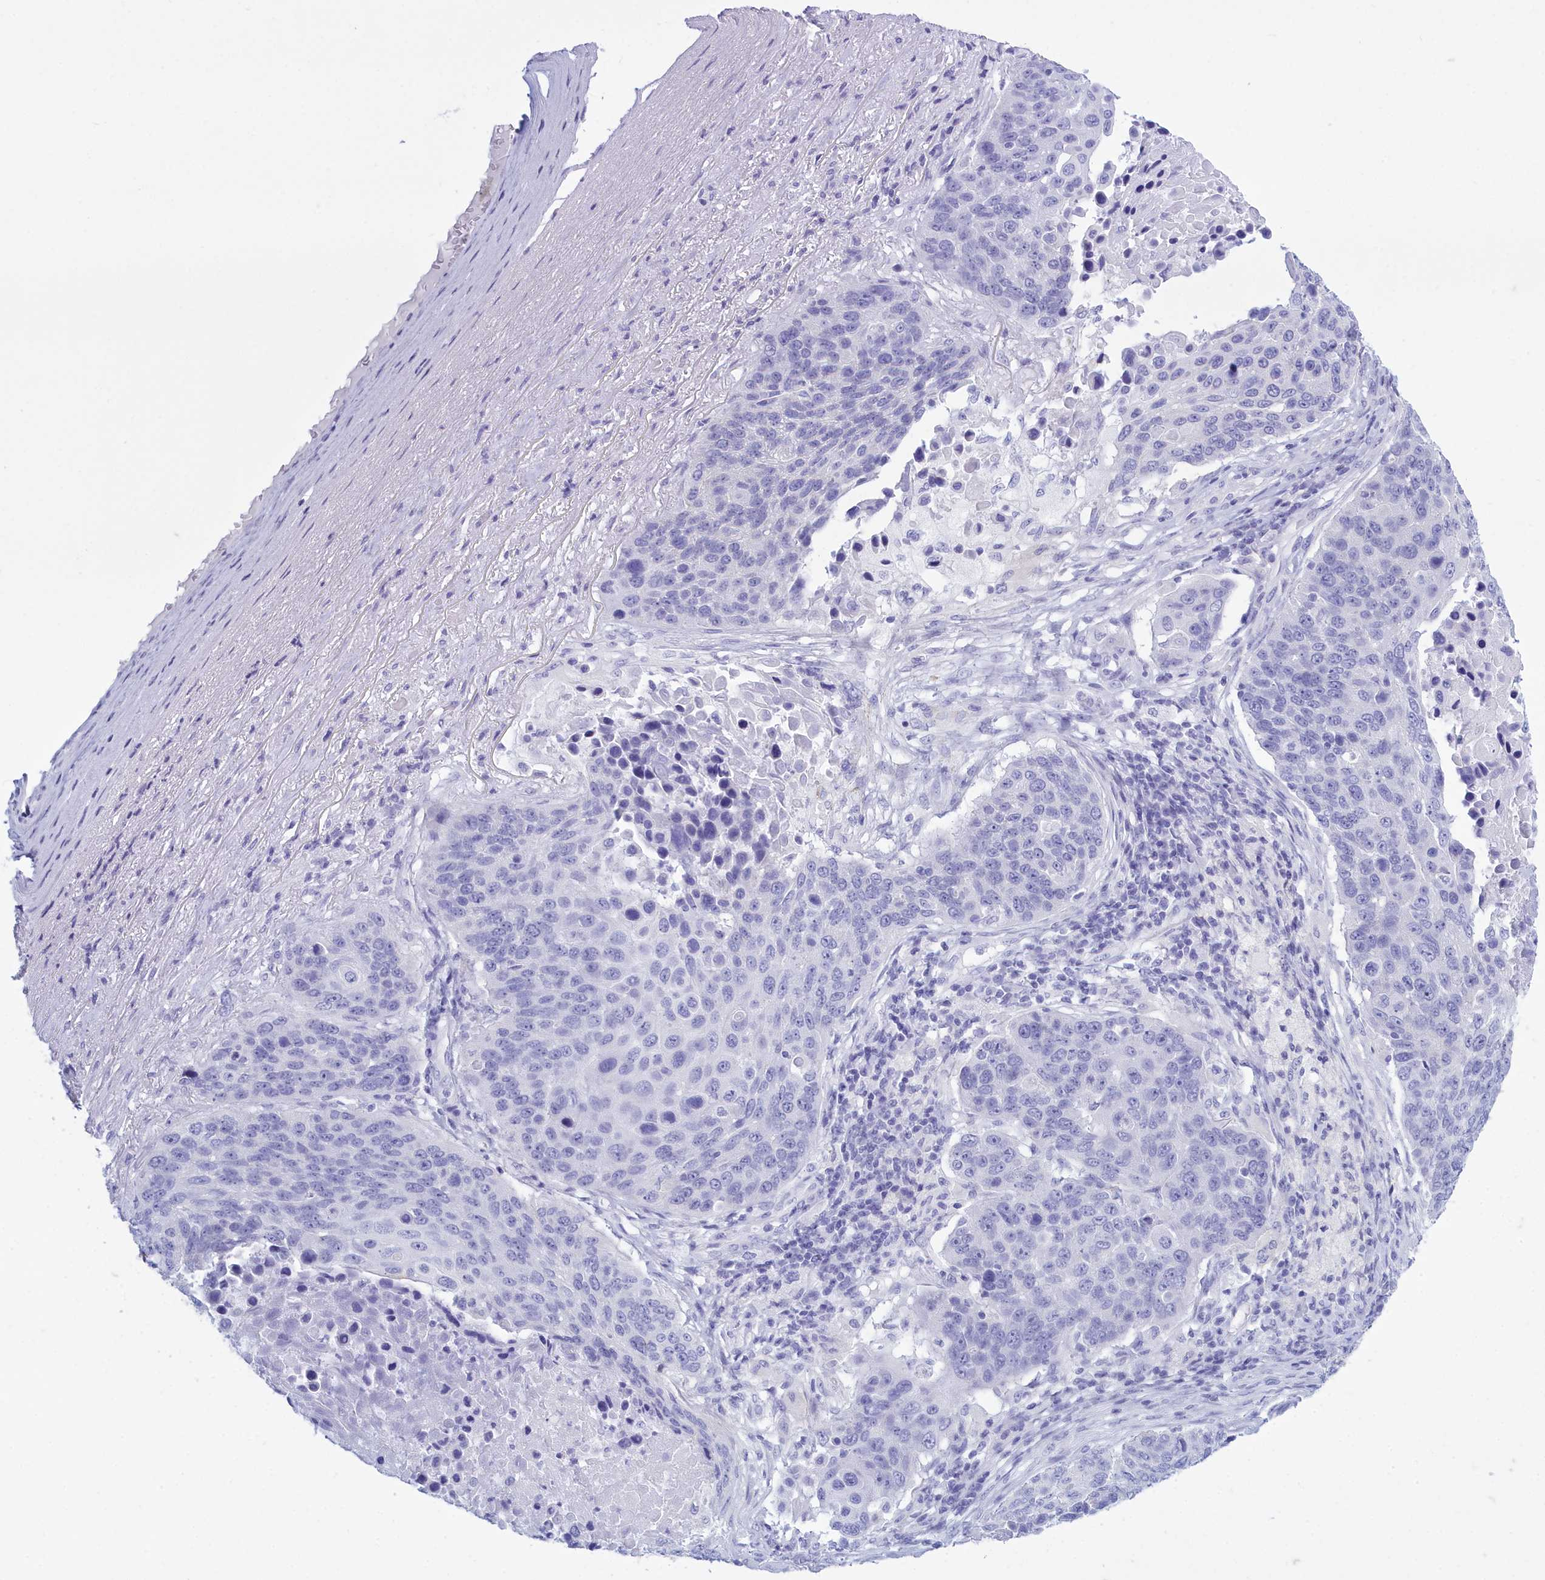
{"staining": {"intensity": "negative", "quantity": "none", "location": "none"}, "tissue": "lung cancer", "cell_type": "Tumor cells", "image_type": "cancer", "snomed": [{"axis": "morphology", "description": "Normal tissue, NOS"}, {"axis": "morphology", "description": "Squamous cell carcinoma, NOS"}, {"axis": "topography", "description": "Lymph node"}, {"axis": "topography", "description": "Lung"}], "caption": "The immunohistochemistry (IHC) histopathology image has no significant staining in tumor cells of lung squamous cell carcinoma tissue.", "gene": "TMEM97", "patient": {"sex": "male", "age": 66}}